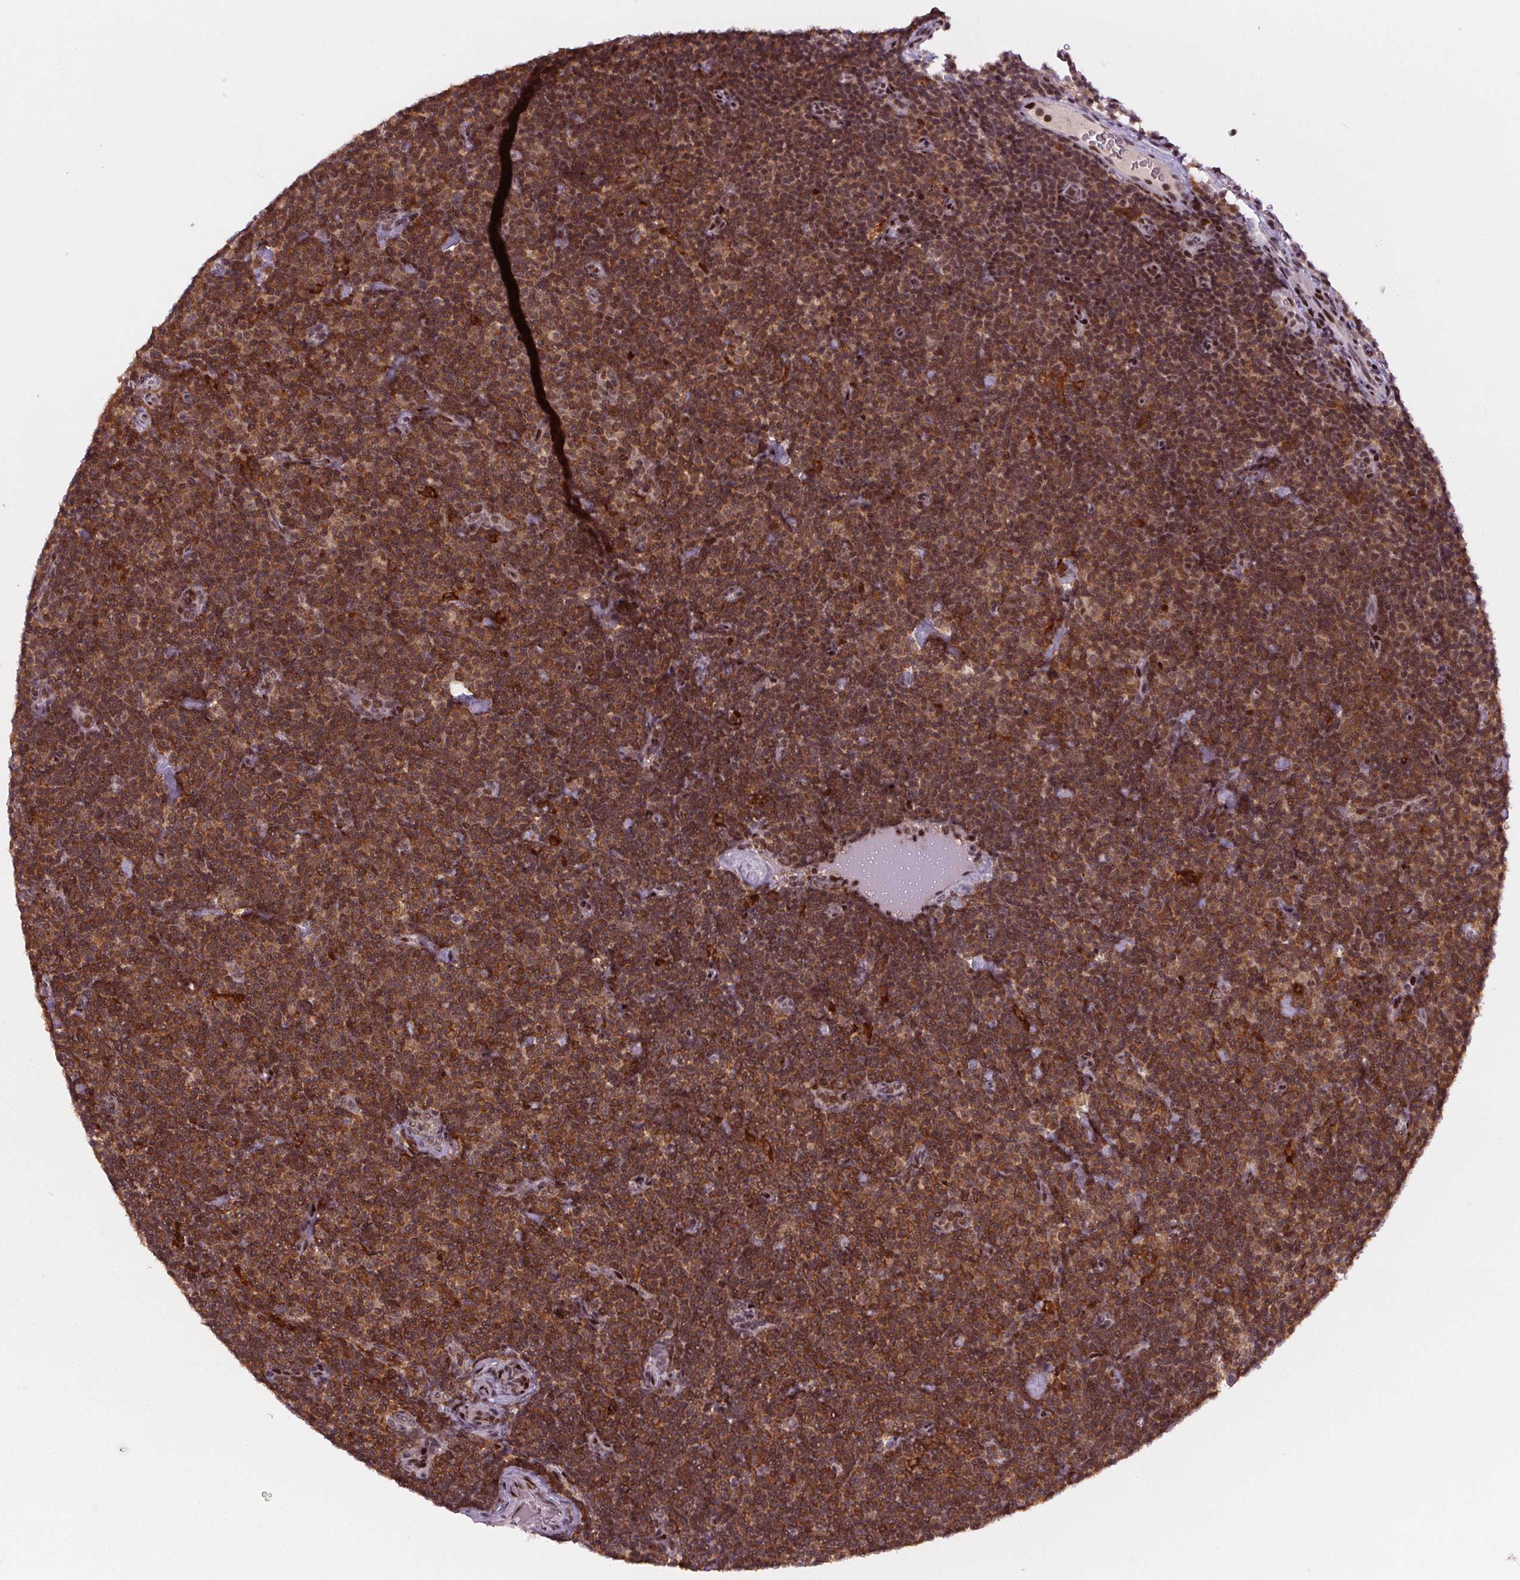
{"staining": {"intensity": "strong", "quantity": ">75%", "location": "cytoplasmic/membranous,nuclear"}, "tissue": "lymphoma", "cell_type": "Tumor cells", "image_type": "cancer", "snomed": [{"axis": "morphology", "description": "Malignant lymphoma, non-Hodgkin's type, Low grade"}, {"axis": "topography", "description": "Lymph node"}], "caption": "Lymphoma stained with a protein marker displays strong staining in tumor cells.", "gene": "SNRNP35", "patient": {"sex": "male", "age": 81}}